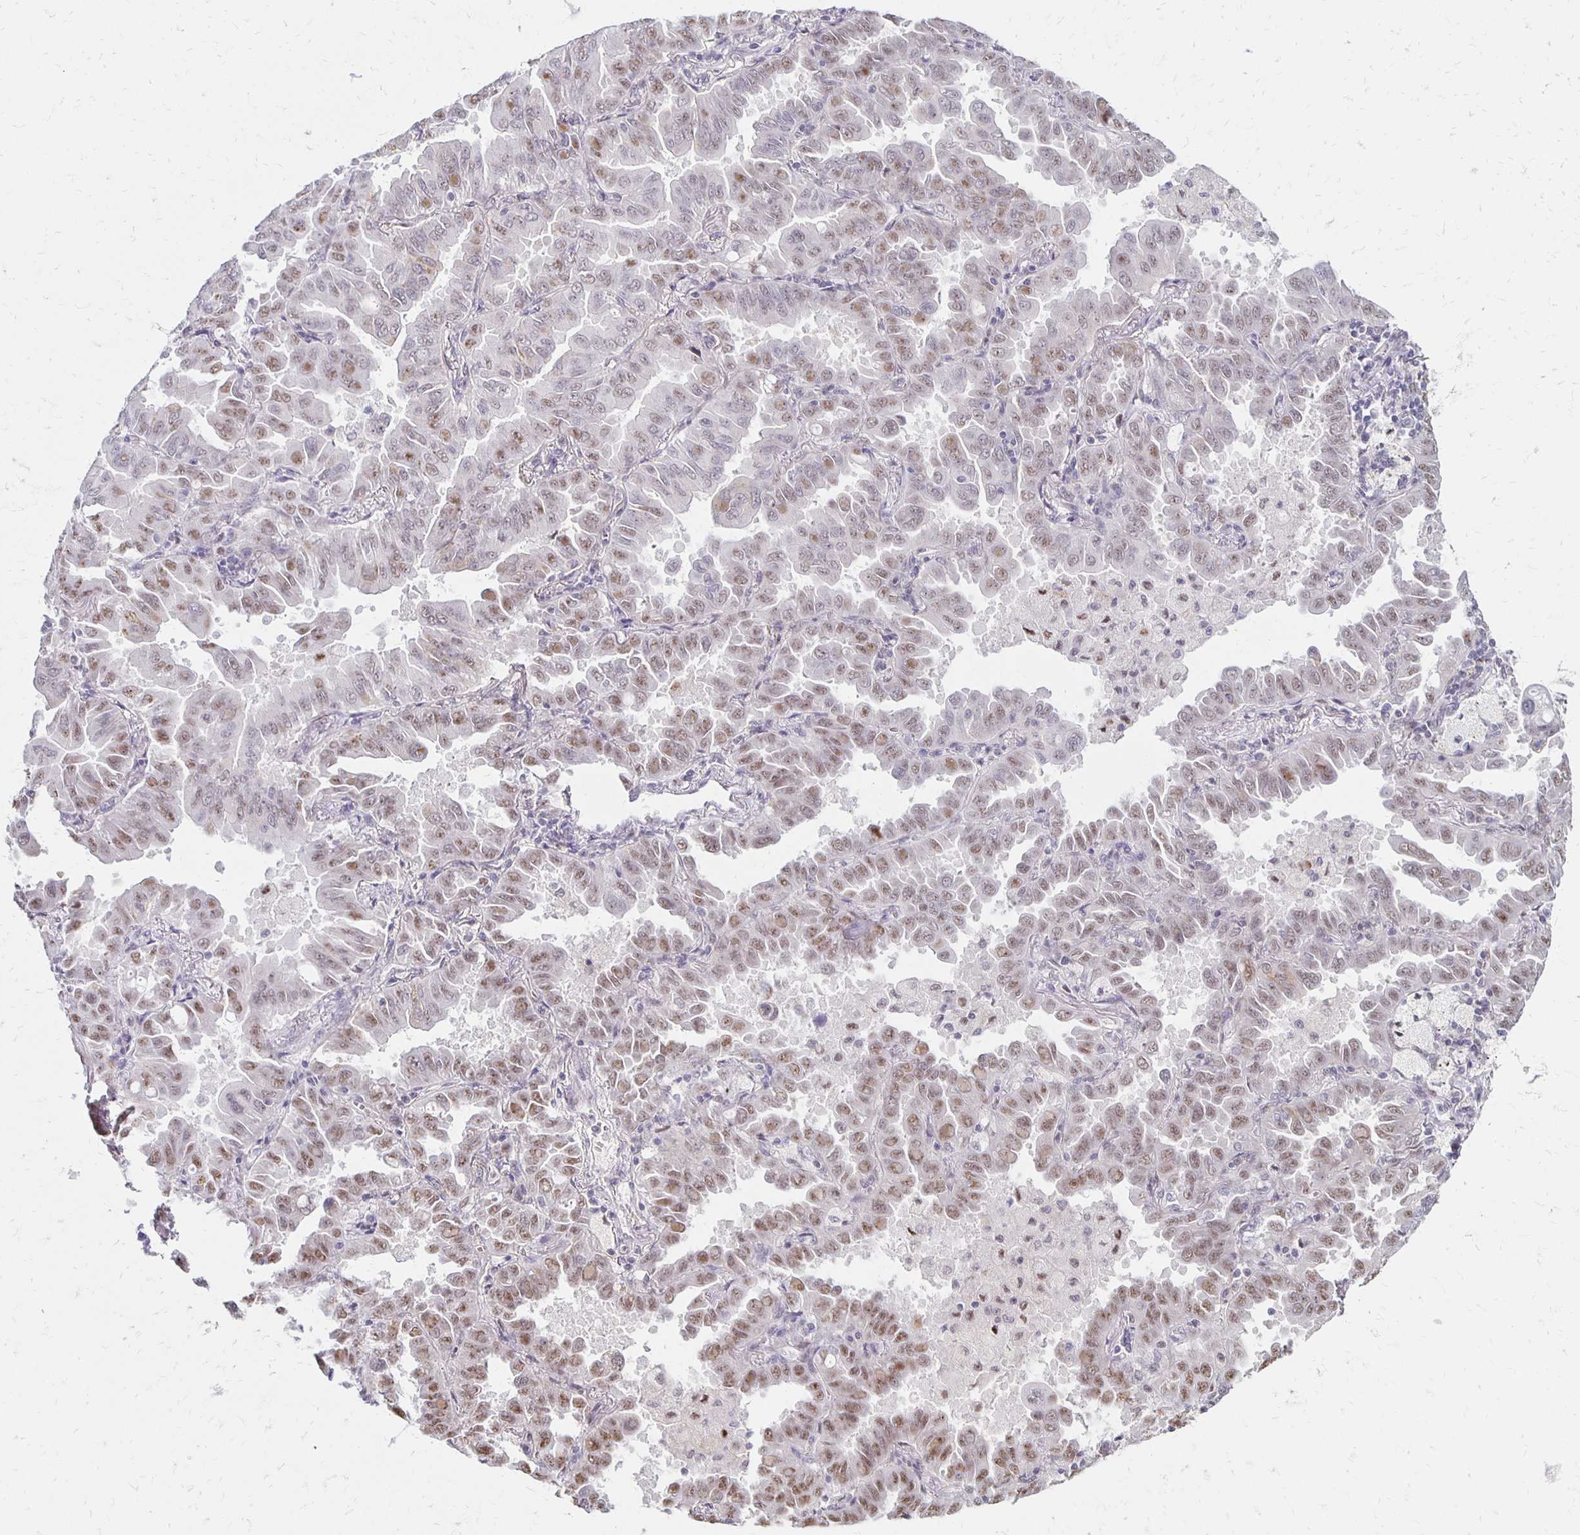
{"staining": {"intensity": "weak", "quantity": "25%-75%", "location": "nuclear"}, "tissue": "lung cancer", "cell_type": "Tumor cells", "image_type": "cancer", "snomed": [{"axis": "morphology", "description": "Adenocarcinoma, NOS"}, {"axis": "topography", "description": "Lung"}], "caption": "DAB (3,3'-diaminobenzidine) immunohistochemical staining of human adenocarcinoma (lung) shows weak nuclear protein staining in about 25%-75% of tumor cells.", "gene": "DAGLA", "patient": {"sex": "male", "age": 64}}